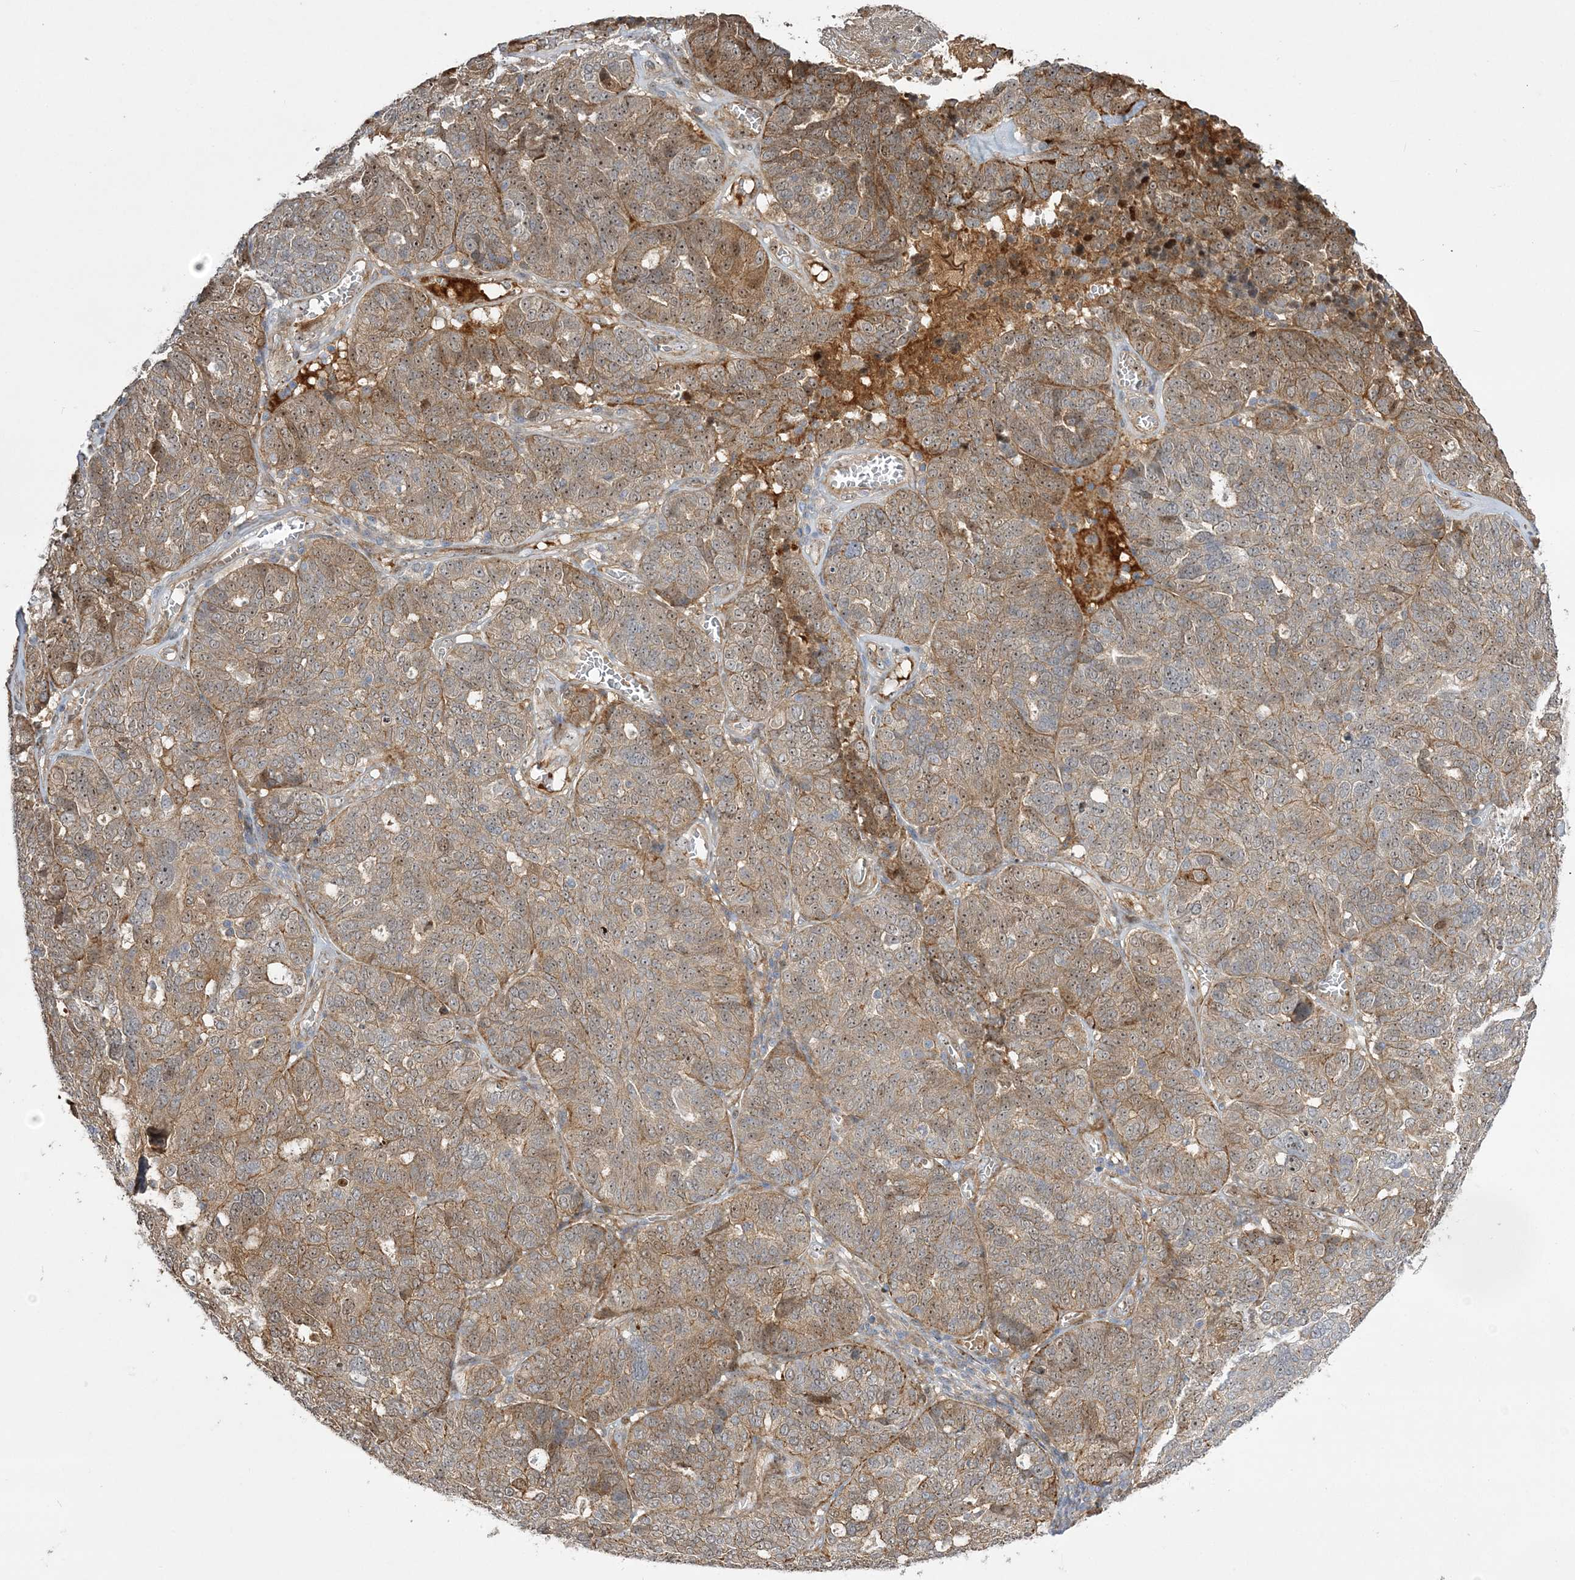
{"staining": {"intensity": "moderate", "quantity": ">75%", "location": "cytoplasmic/membranous,nuclear"}, "tissue": "ovarian cancer", "cell_type": "Tumor cells", "image_type": "cancer", "snomed": [{"axis": "morphology", "description": "Cystadenocarcinoma, serous, NOS"}, {"axis": "topography", "description": "Ovary"}], "caption": "A brown stain highlights moderate cytoplasmic/membranous and nuclear positivity of a protein in ovarian cancer tumor cells. The staining was performed using DAB to visualize the protein expression in brown, while the nuclei were stained in blue with hematoxylin (Magnification: 20x).", "gene": "NPM3", "patient": {"sex": "female", "age": 59}}